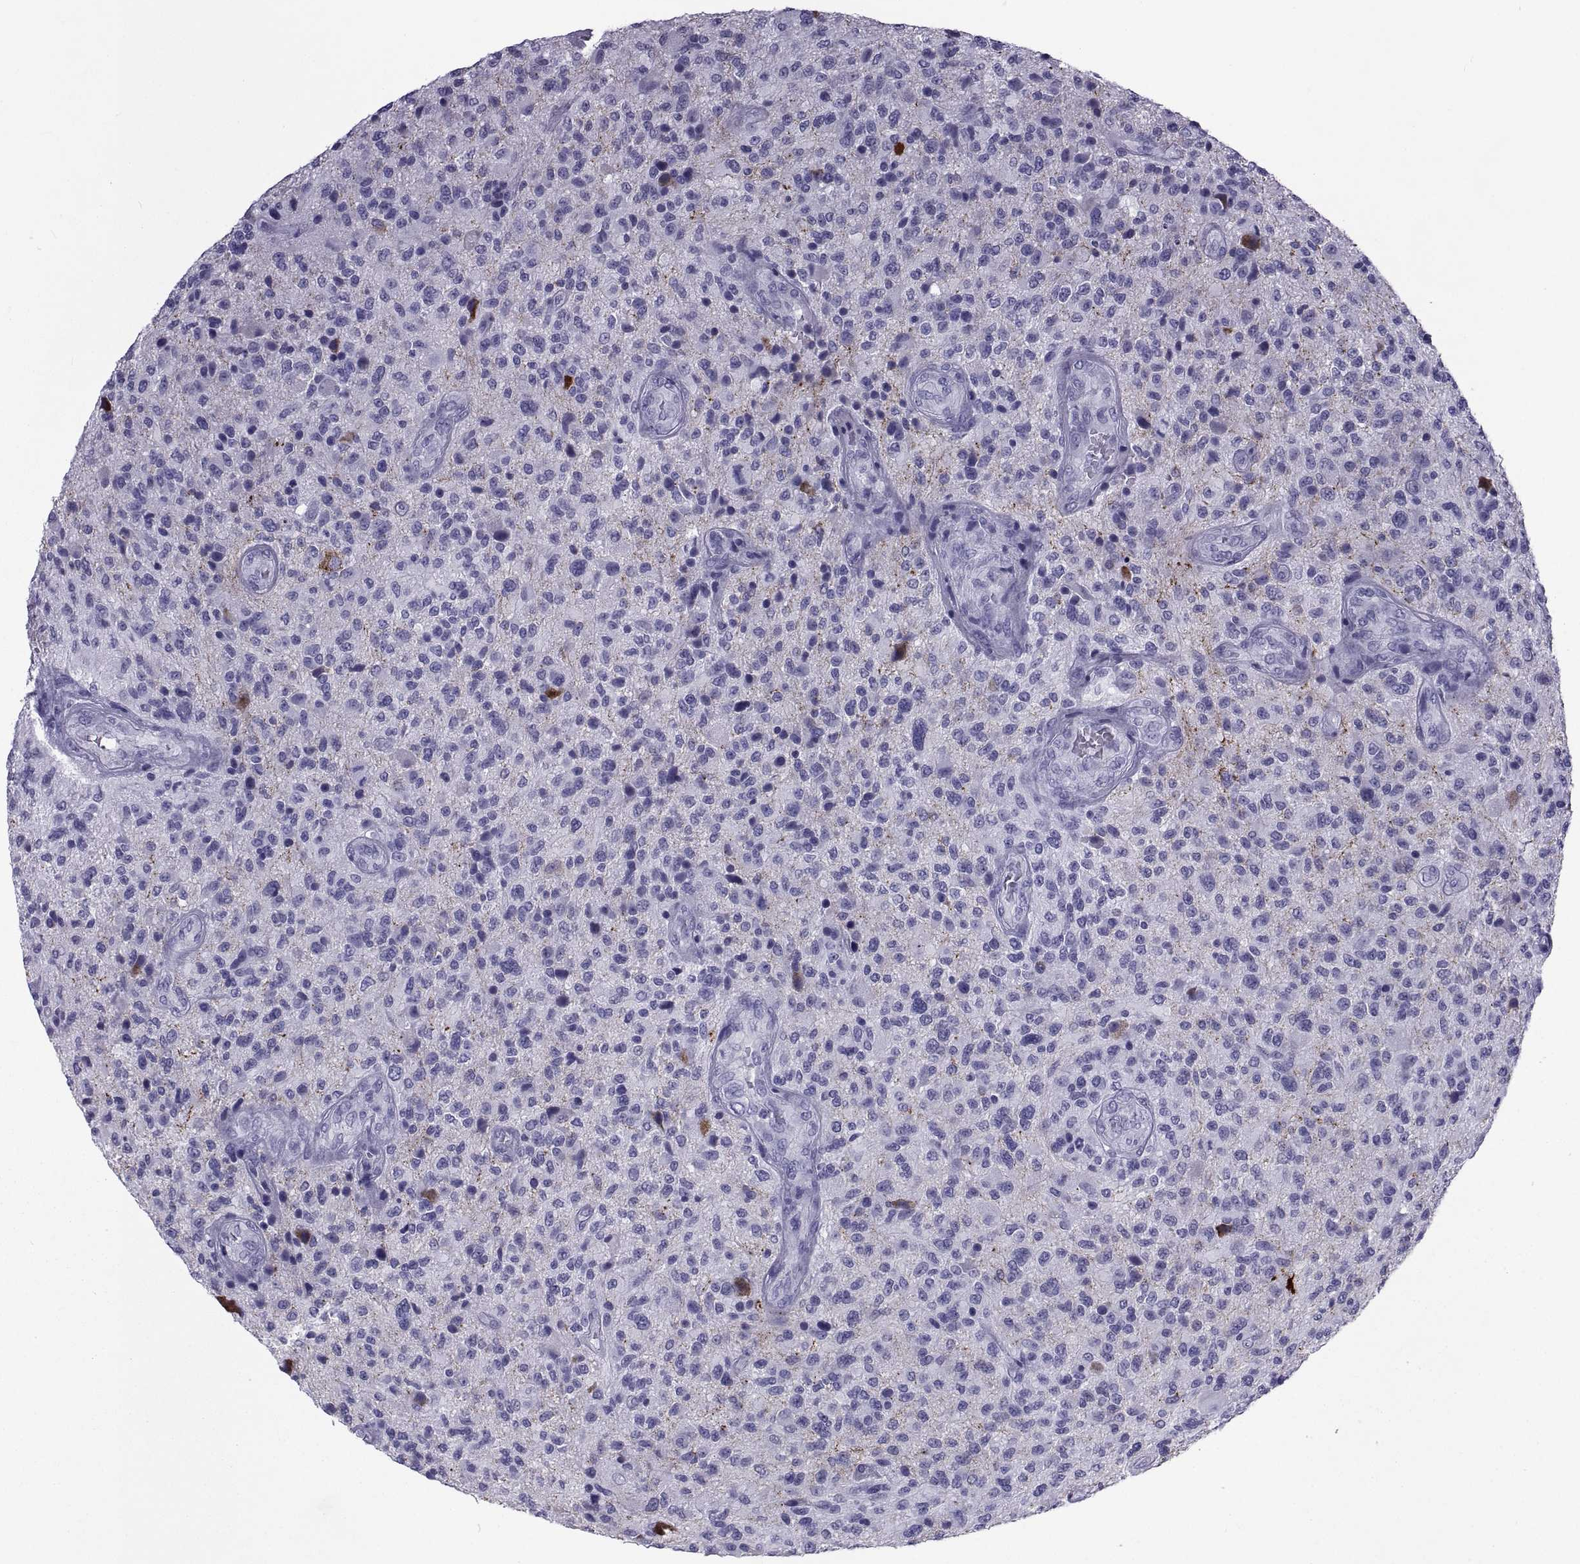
{"staining": {"intensity": "negative", "quantity": "none", "location": "none"}, "tissue": "glioma", "cell_type": "Tumor cells", "image_type": "cancer", "snomed": [{"axis": "morphology", "description": "Glioma, malignant, High grade"}, {"axis": "topography", "description": "Brain"}], "caption": "IHC image of glioma stained for a protein (brown), which reveals no positivity in tumor cells.", "gene": "NPTX2", "patient": {"sex": "male", "age": 47}}